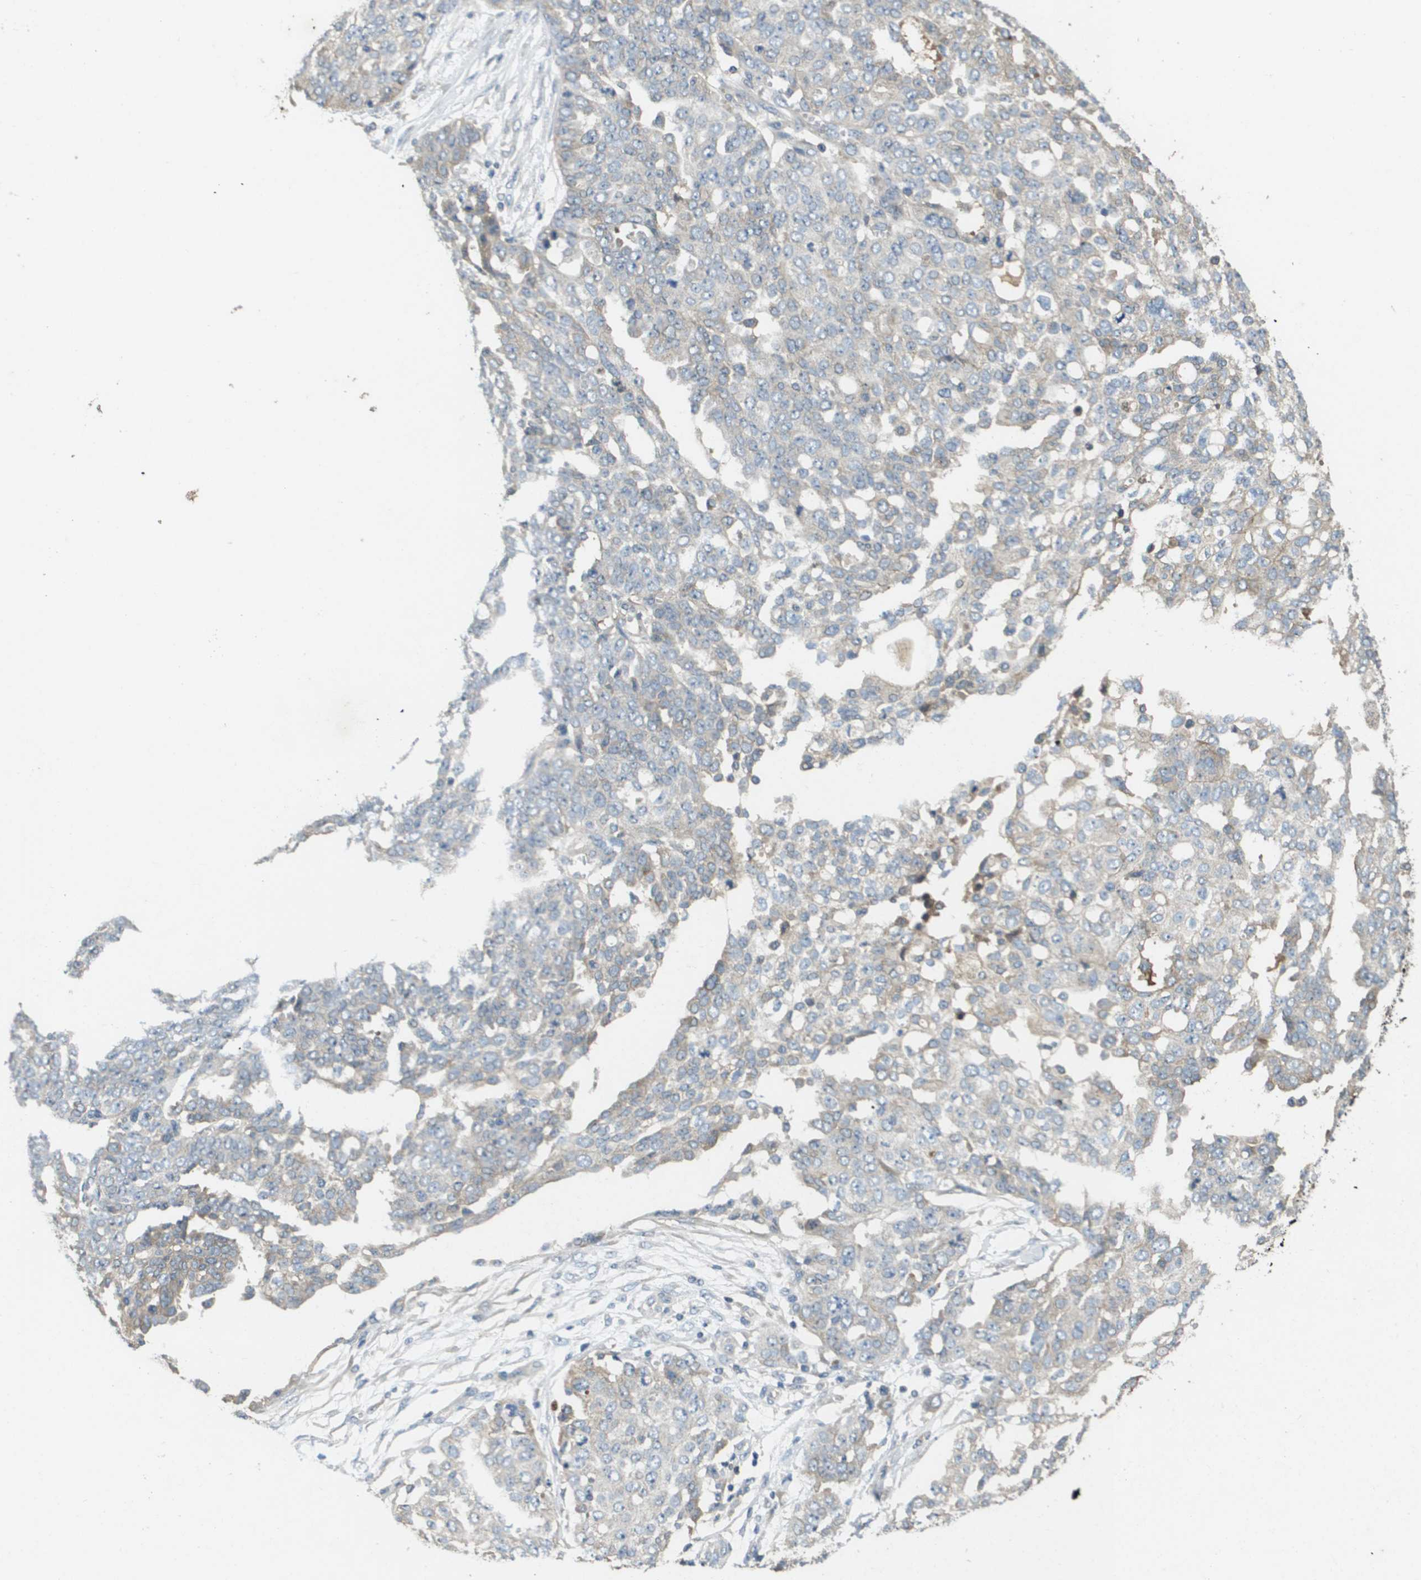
{"staining": {"intensity": "negative", "quantity": "none", "location": "none"}, "tissue": "ovarian cancer", "cell_type": "Tumor cells", "image_type": "cancer", "snomed": [{"axis": "morphology", "description": "Cystadenocarcinoma, serous, NOS"}, {"axis": "topography", "description": "Soft tissue"}, {"axis": "topography", "description": "Ovary"}], "caption": "Tumor cells show no significant protein positivity in ovarian serous cystadenocarcinoma.", "gene": "KRT23", "patient": {"sex": "female", "age": 57}}